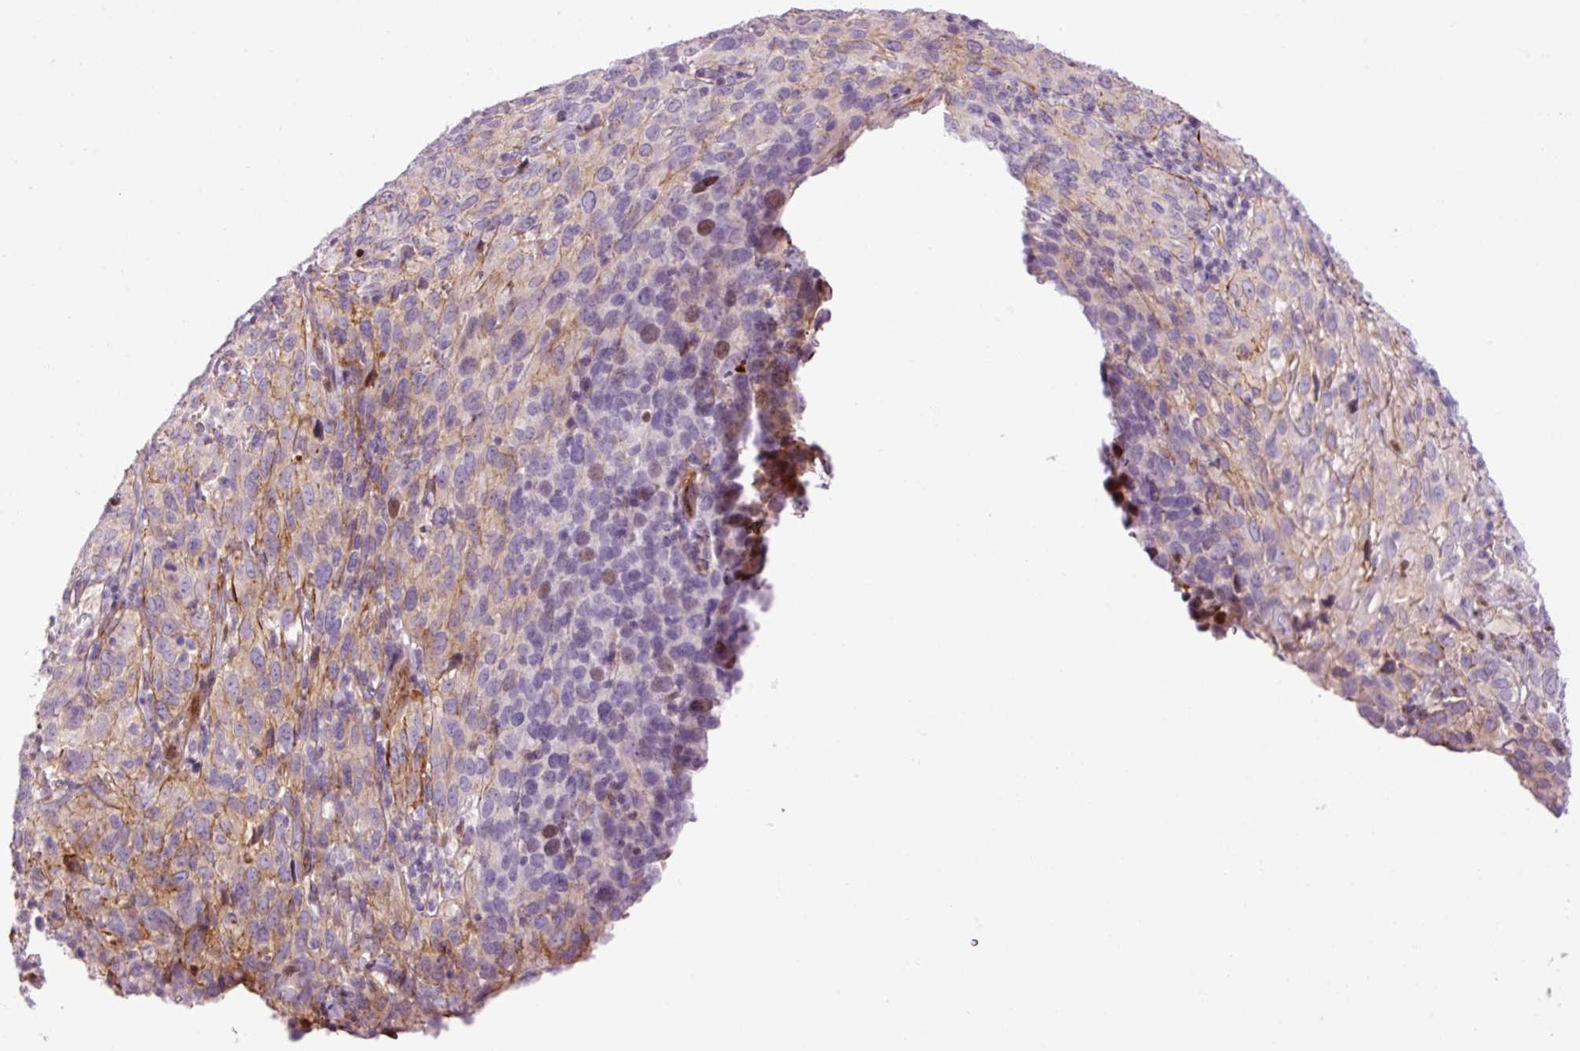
{"staining": {"intensity": "moderate", "quantity": "<25%", "location": "cytoplasmic/membranous"}, "tissue": "cervical cancer", "cell_type": "Tumor cells", "image_type": "cancer", "snomed": [{"axis": "morphology", "description": "Squamous cell carcinoma, NOS"}, {"axis": "topography", "description": "Cervix"}], "caption": "Immunohistochemistry (IHC) image of neoplastic tissue: human squamous cell carcinoma (cervical) stained using IHC reveals low levels of moderate protein expression localized specifically in the cytoplasmic/membranous of tumor cells, appearing as a cytoplasmic/membranous brown color.", "gene": "ANKRD20A1", "patient": {"sex": "female", "age": 51}}